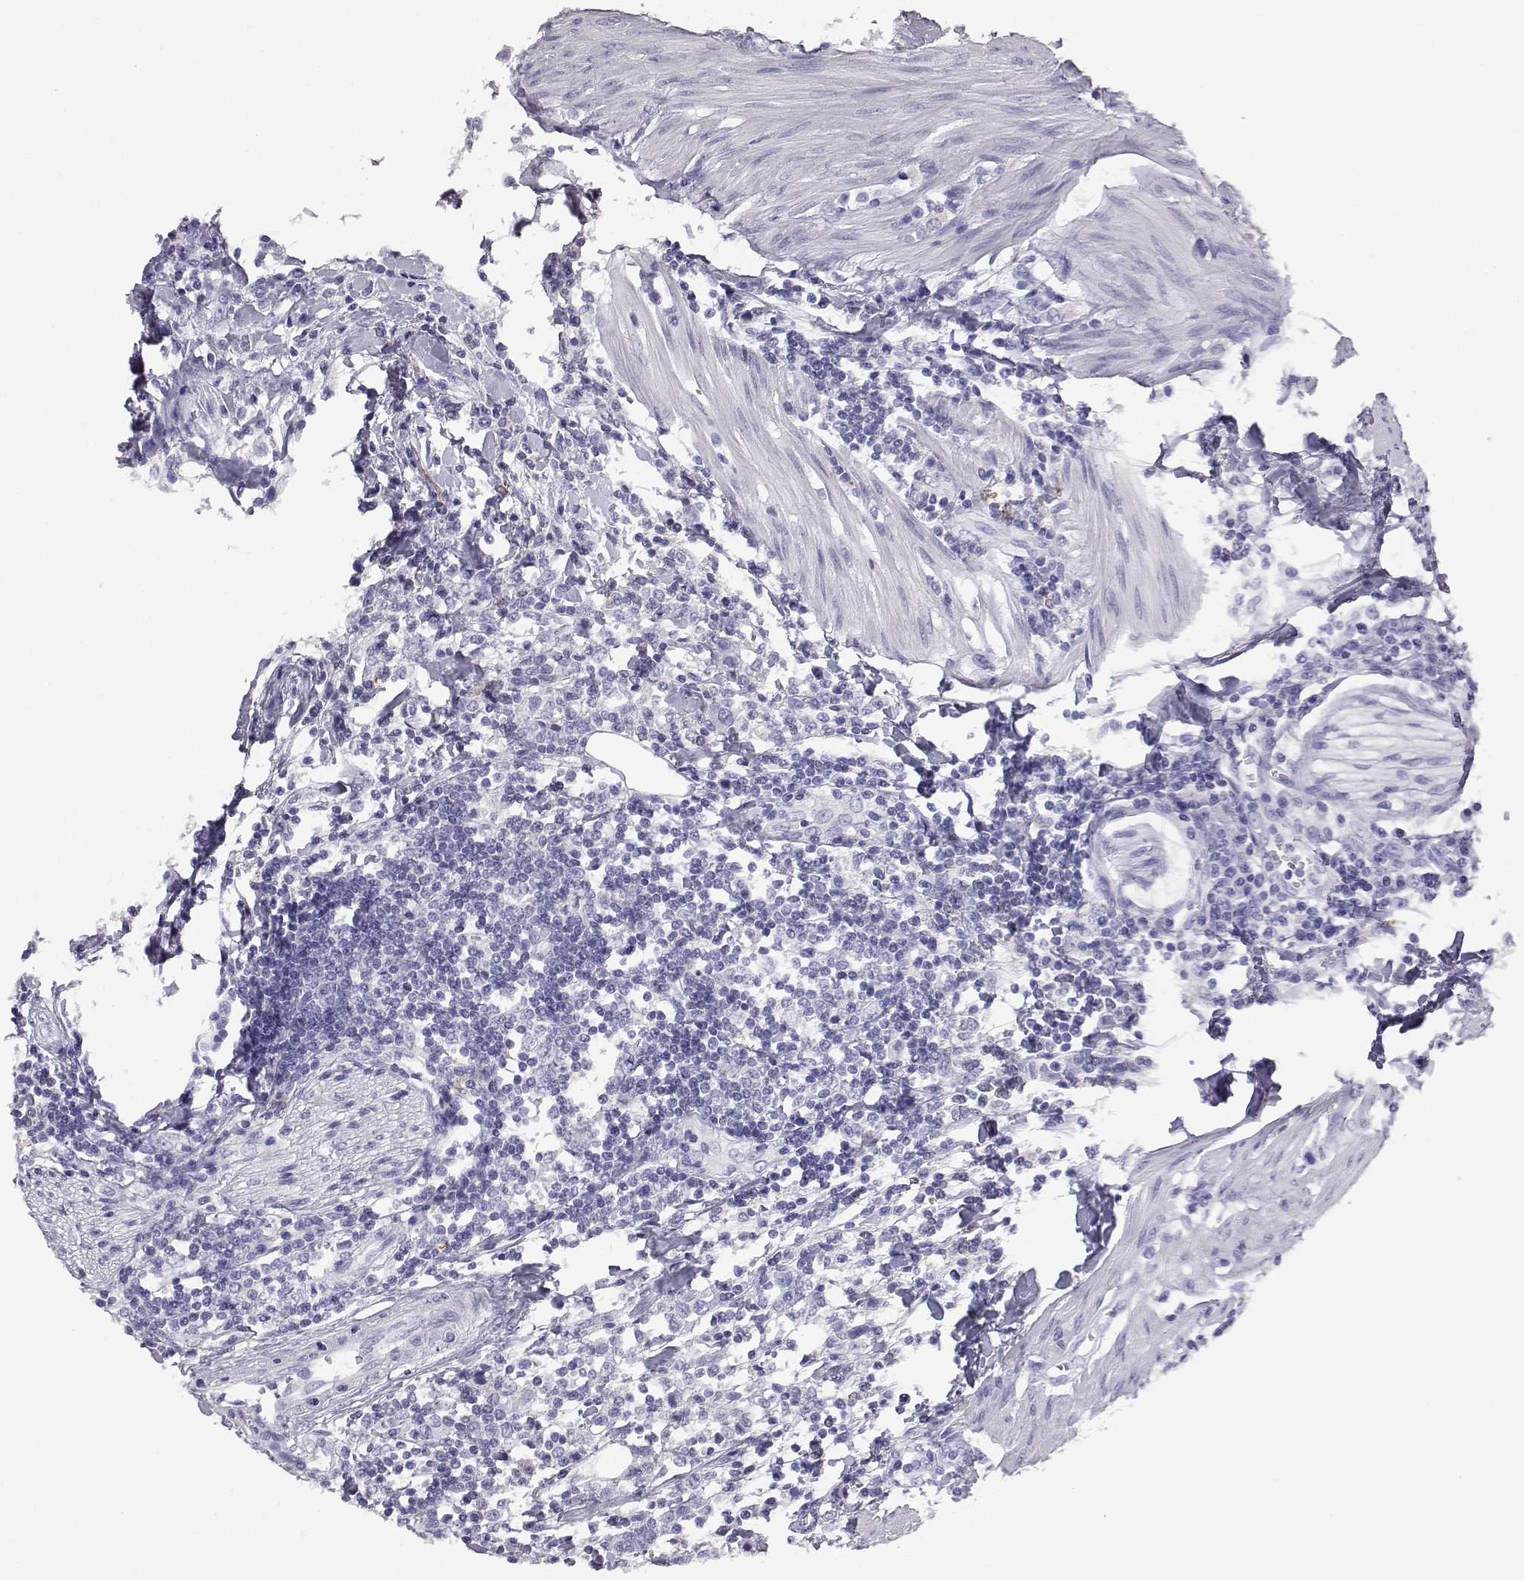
{"staining": {"intensity": "negative", "quantity": "none", "location": "none"}, "tissue": "urothelial cancer", "cell_type": "Tumor cells", "image_type": "cancer", "snomed": [{"axis": "morphology", "description": "Urothelial carcinoma, High grade"}, {"axis": "topography", "description": "Urinary bladder"}], "caption": "Image shows no significant protein expression in tumor cells of high-grade urothelial carcinoma. (DAB immunohistochemistry with hematoxylin counter stain).", "gene": "AKR1B1", "patient": {"sex": "female", "age": 58}}